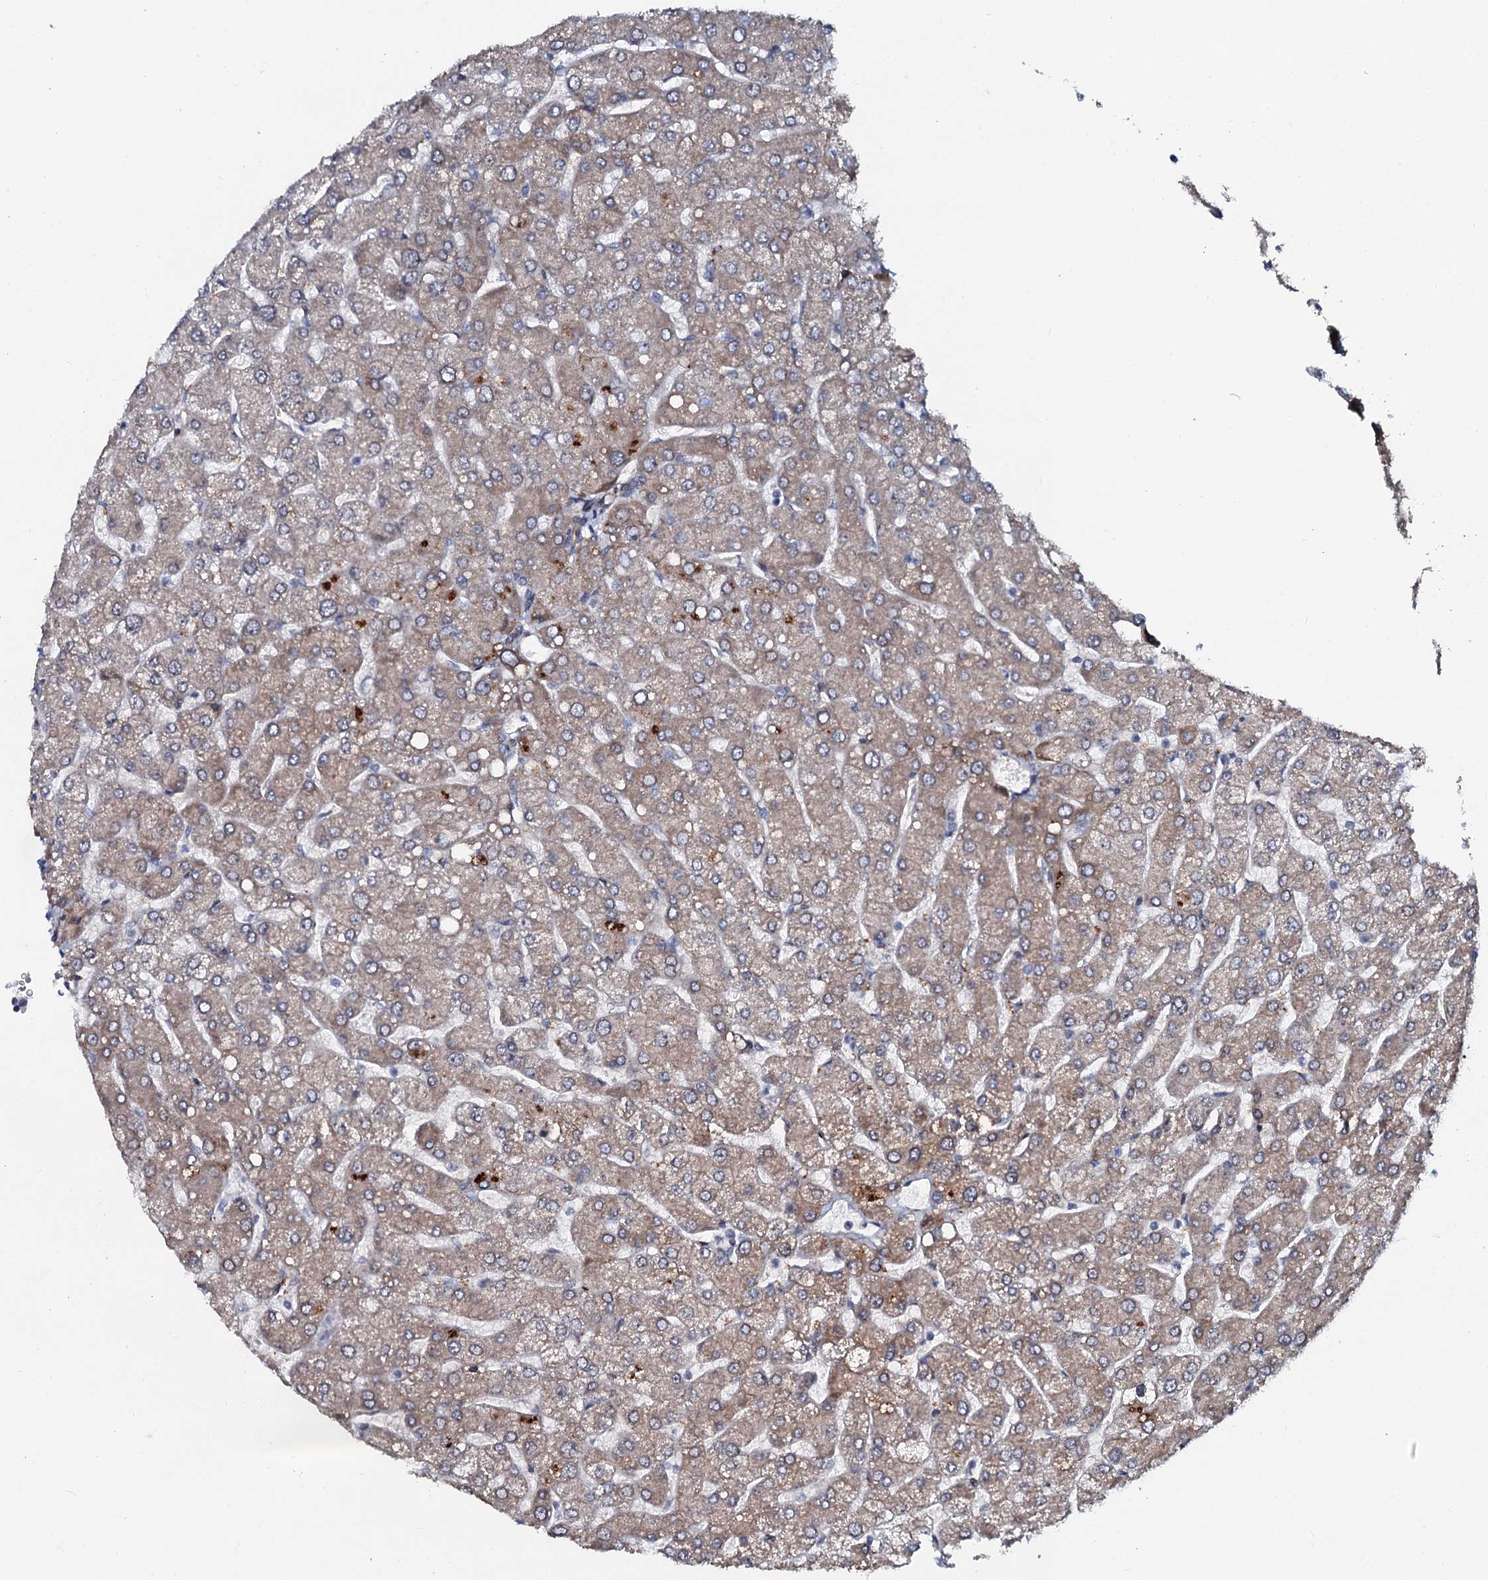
{"staining": {"intensity": "negative", "quantity": "none", "location": "none"}, "tissue": "liver", "cell_type": "Cholangiocytes", "image_type": "normal", "snomed": [{"axis": "morphology", "description": "Normal tissue, NOS"}, {"axis": "topography", "description": "Liver"}], "caption": "Histopathology image shows no significant protein expression in cholangiocytes of benign liver. (Stains: DAB immunohistochemistry with hematoxylin counter stain, Microscopy: brightfield microscopy at high magnification).", "gene": "KCTD4", "patient": {"sex": "male", "age": 55}}